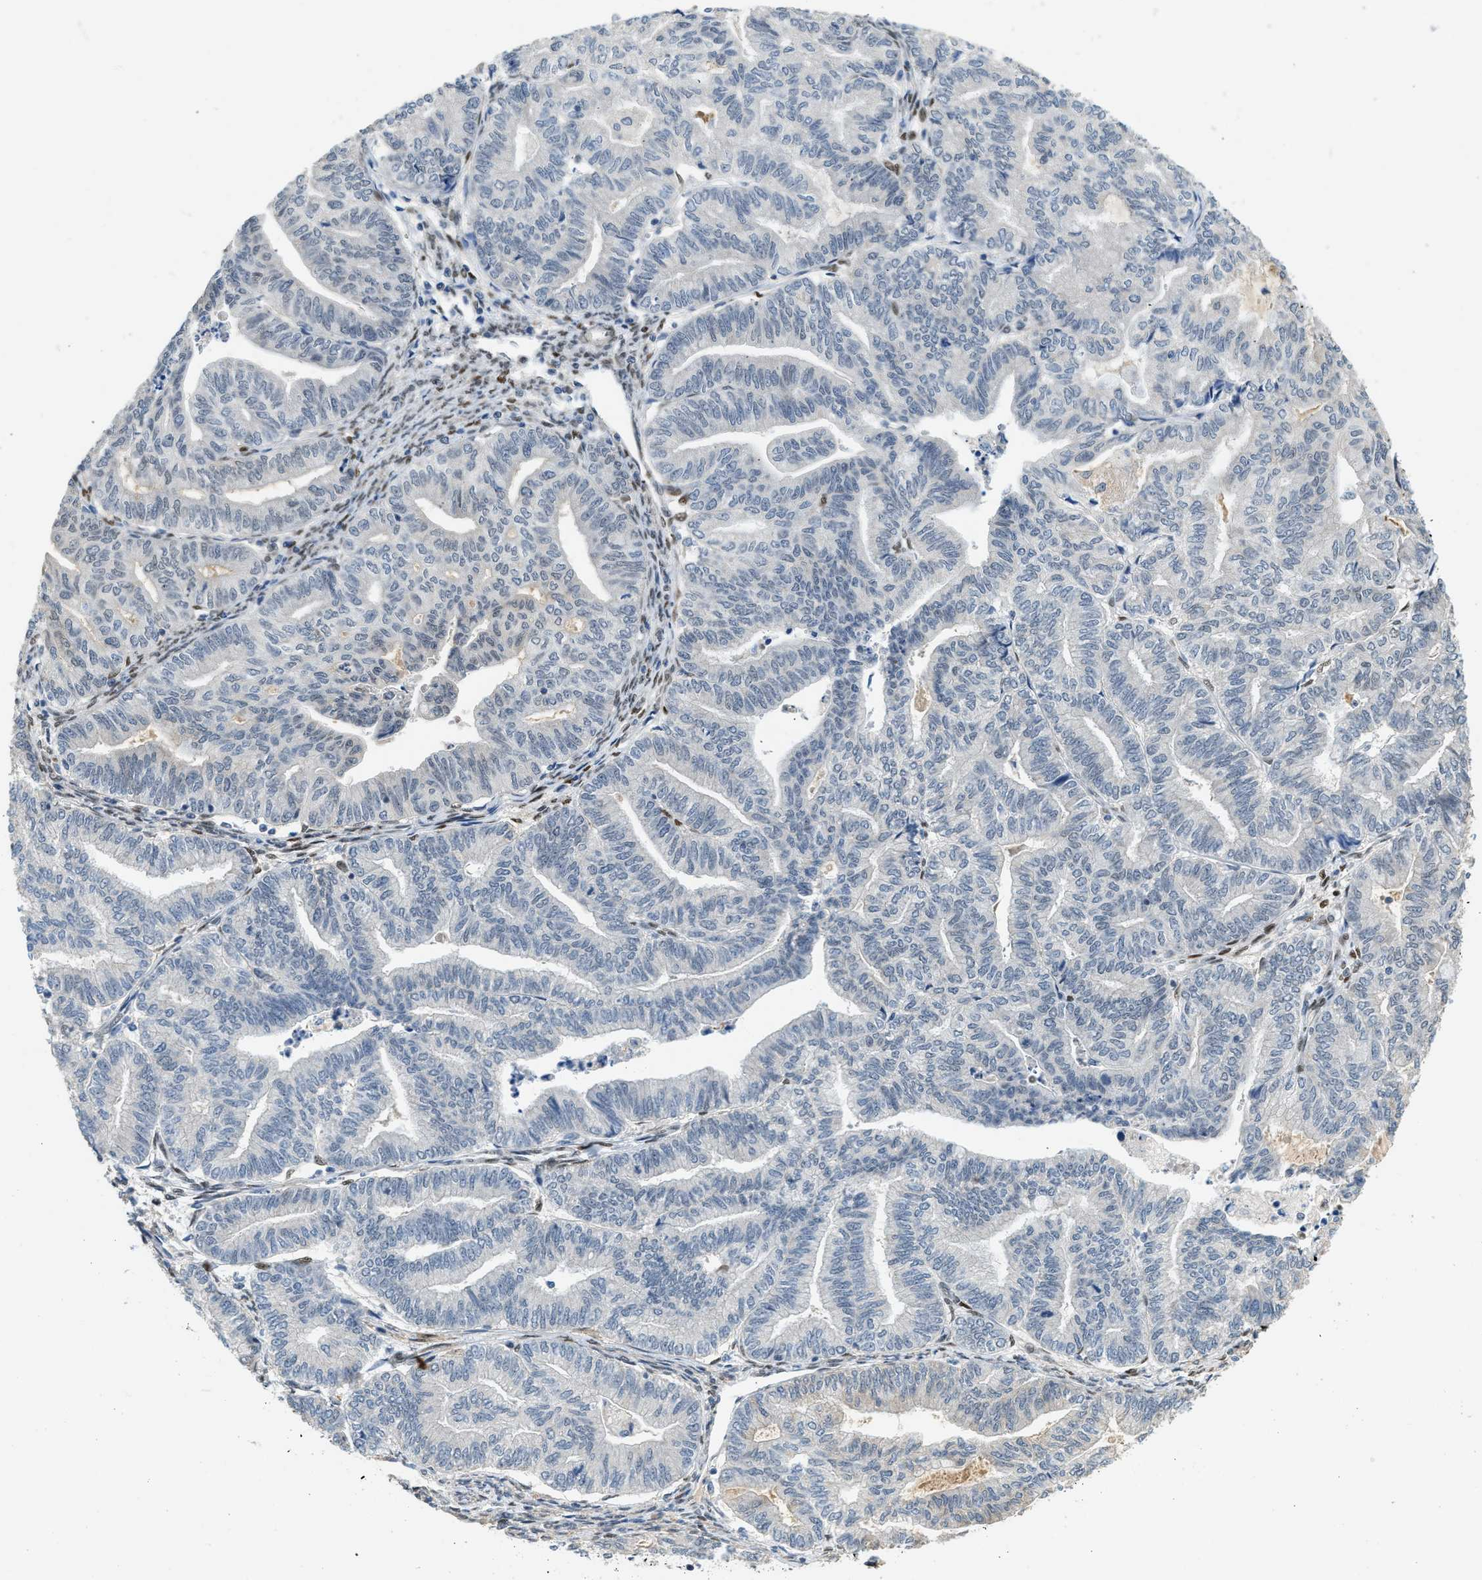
{"staining": {"intensity": "weak", "quantity": "<25%", "location": "nuclear"}, "tissue": "endometrial cancer", "cell_type": "Tumor cells", "image_type": "cancer", "snomed": [{"axis": "morphology", "description": "Adenocarcinoma, NOS"}, {"axis": "topography", "description": "Endometrium"}], "caption": "Histopathology image shows no significant protein expression in tumor cells of endometrial cancer. Brightfield microscopy of immunohistochemistry (IHC) stained with DAB (brown) and hematoxylin (blue), captured at high magnification.", "gene": "ZBTB20", "patient": {"sex": "female", "age": 79}}